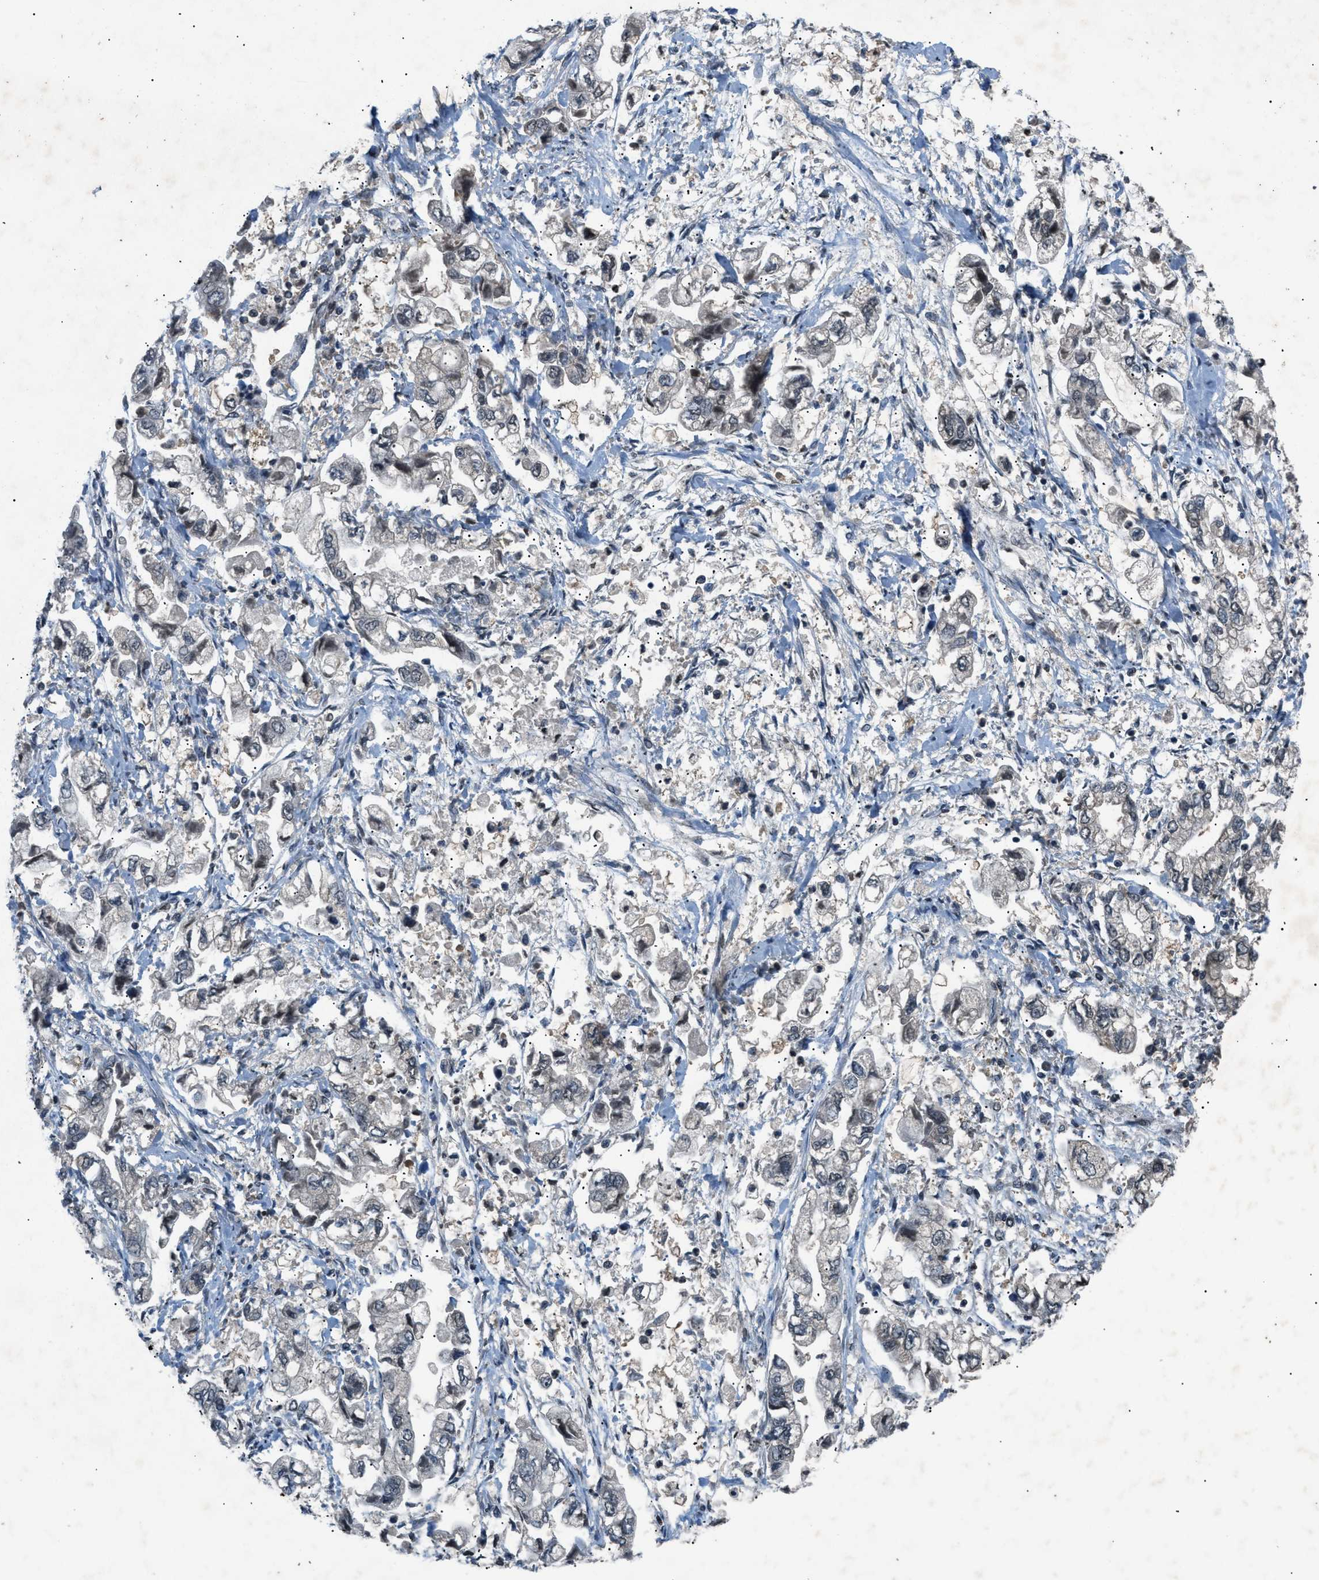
{"staining": {"intensity": "weak", "quantity": "<25%", "location": "nuclear"}, "tissue": "stomach cancer", "cell_type": "Tumor cells", "image_type": "cancer", "snomed": [{"axis": "morphology", "description": "Normal tissue, NOS"}, {"axis": "morphology", "description": "Adenocarcinoma, NOS"}, {"axis": "topography", "description": "Stomach"}], "caption": "Tumor cells show no significant expression in stomach adenocarcinoma.", "gene": "RBM5", "patient": {"sex": "male", "age": 62}}